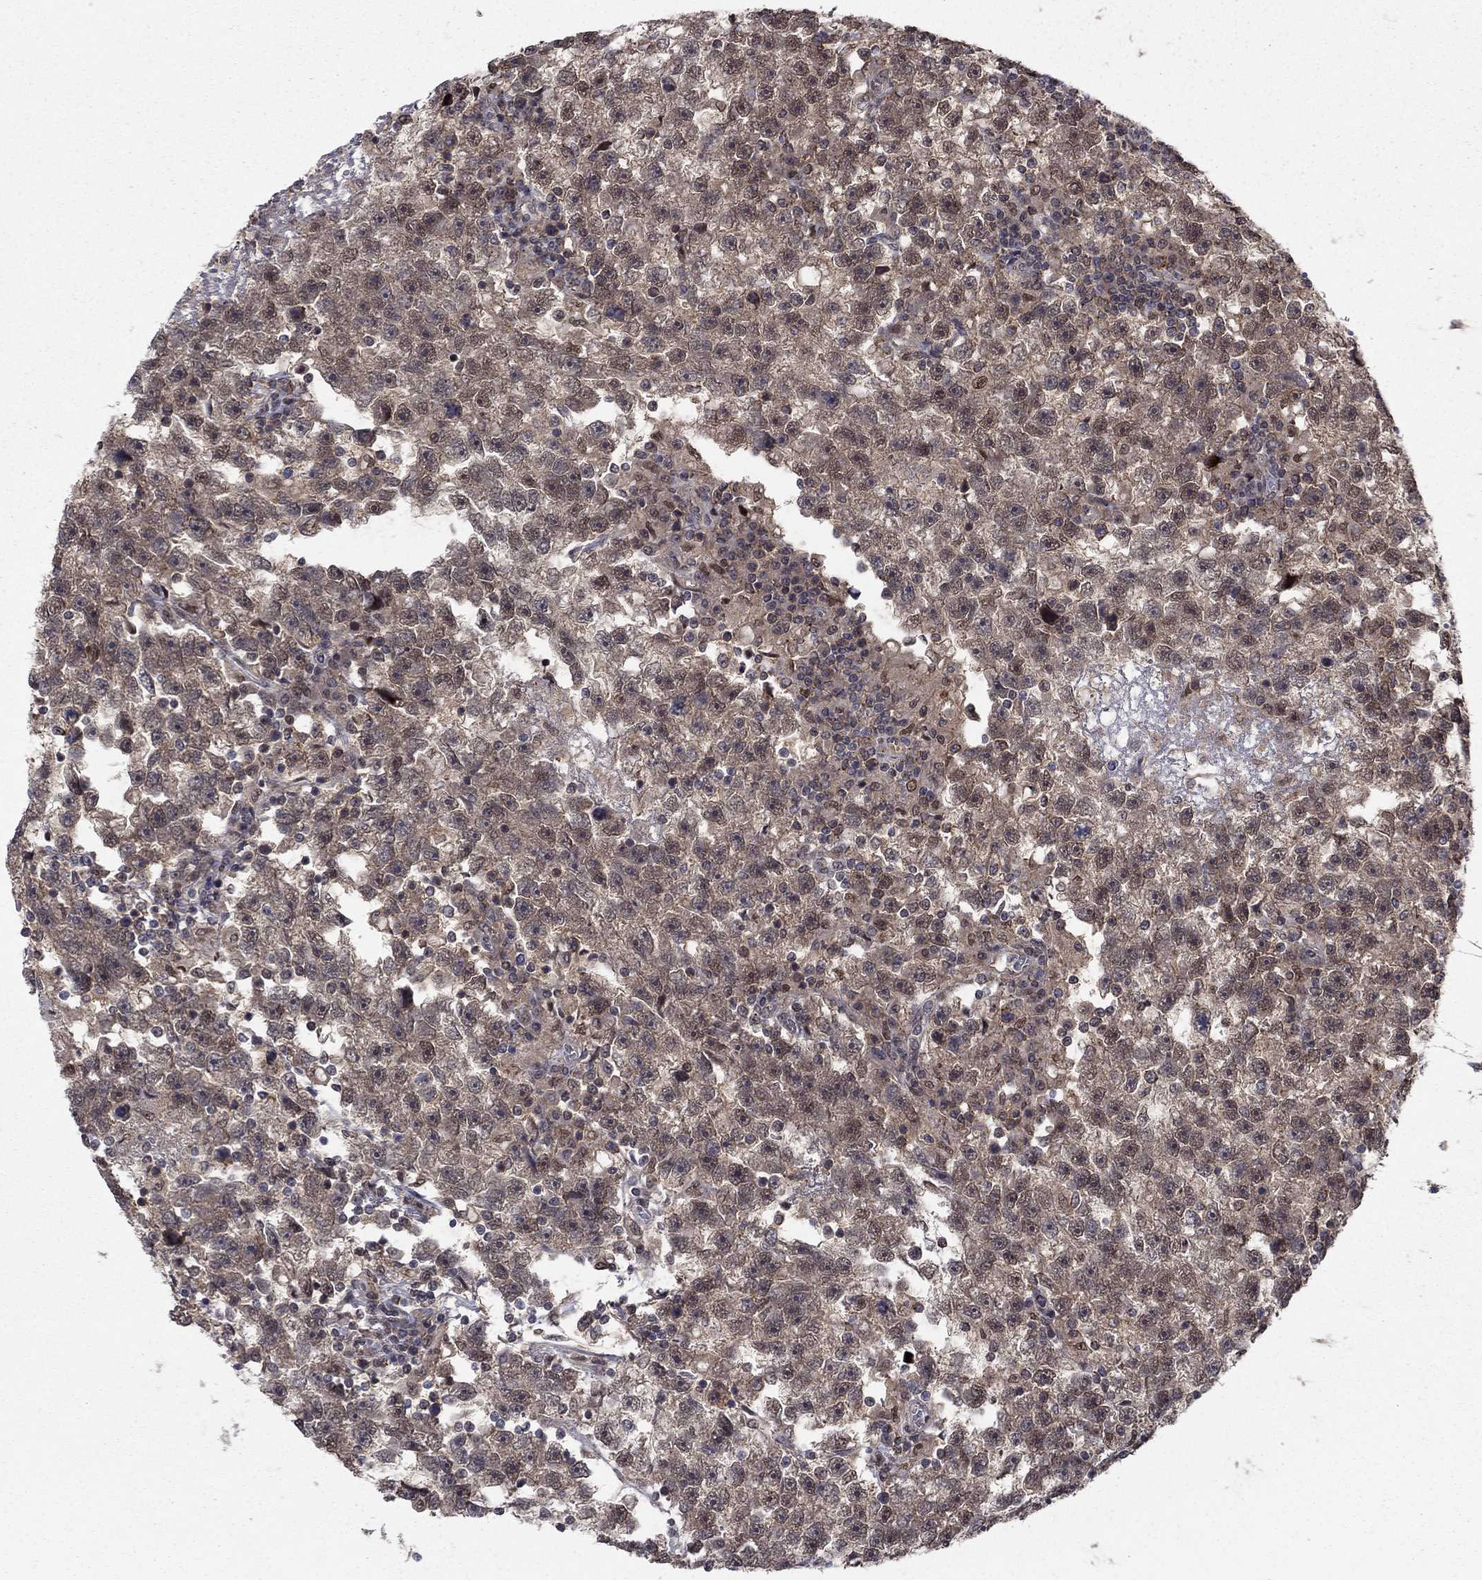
{"staining": {"intensity": "moderate", "quantity": "25%-75%", "location": "cytoplasmic/membranous"}, "tissue": "testis cancer", "cell_type": "Tumor cells", "image_type": "cancer", "snomed": [{"axis": "morphology", "description": "Seminoma, NOS"}, {"axis": "topography", "description": "Testis"}], "caption": "A brown stain labels moderate cytoplasmic/membranous staining of a protein in human seminoma (testis) tumor cells.", "gene": "PSMC1", "patient": {"sex": "male", "age": 47}}